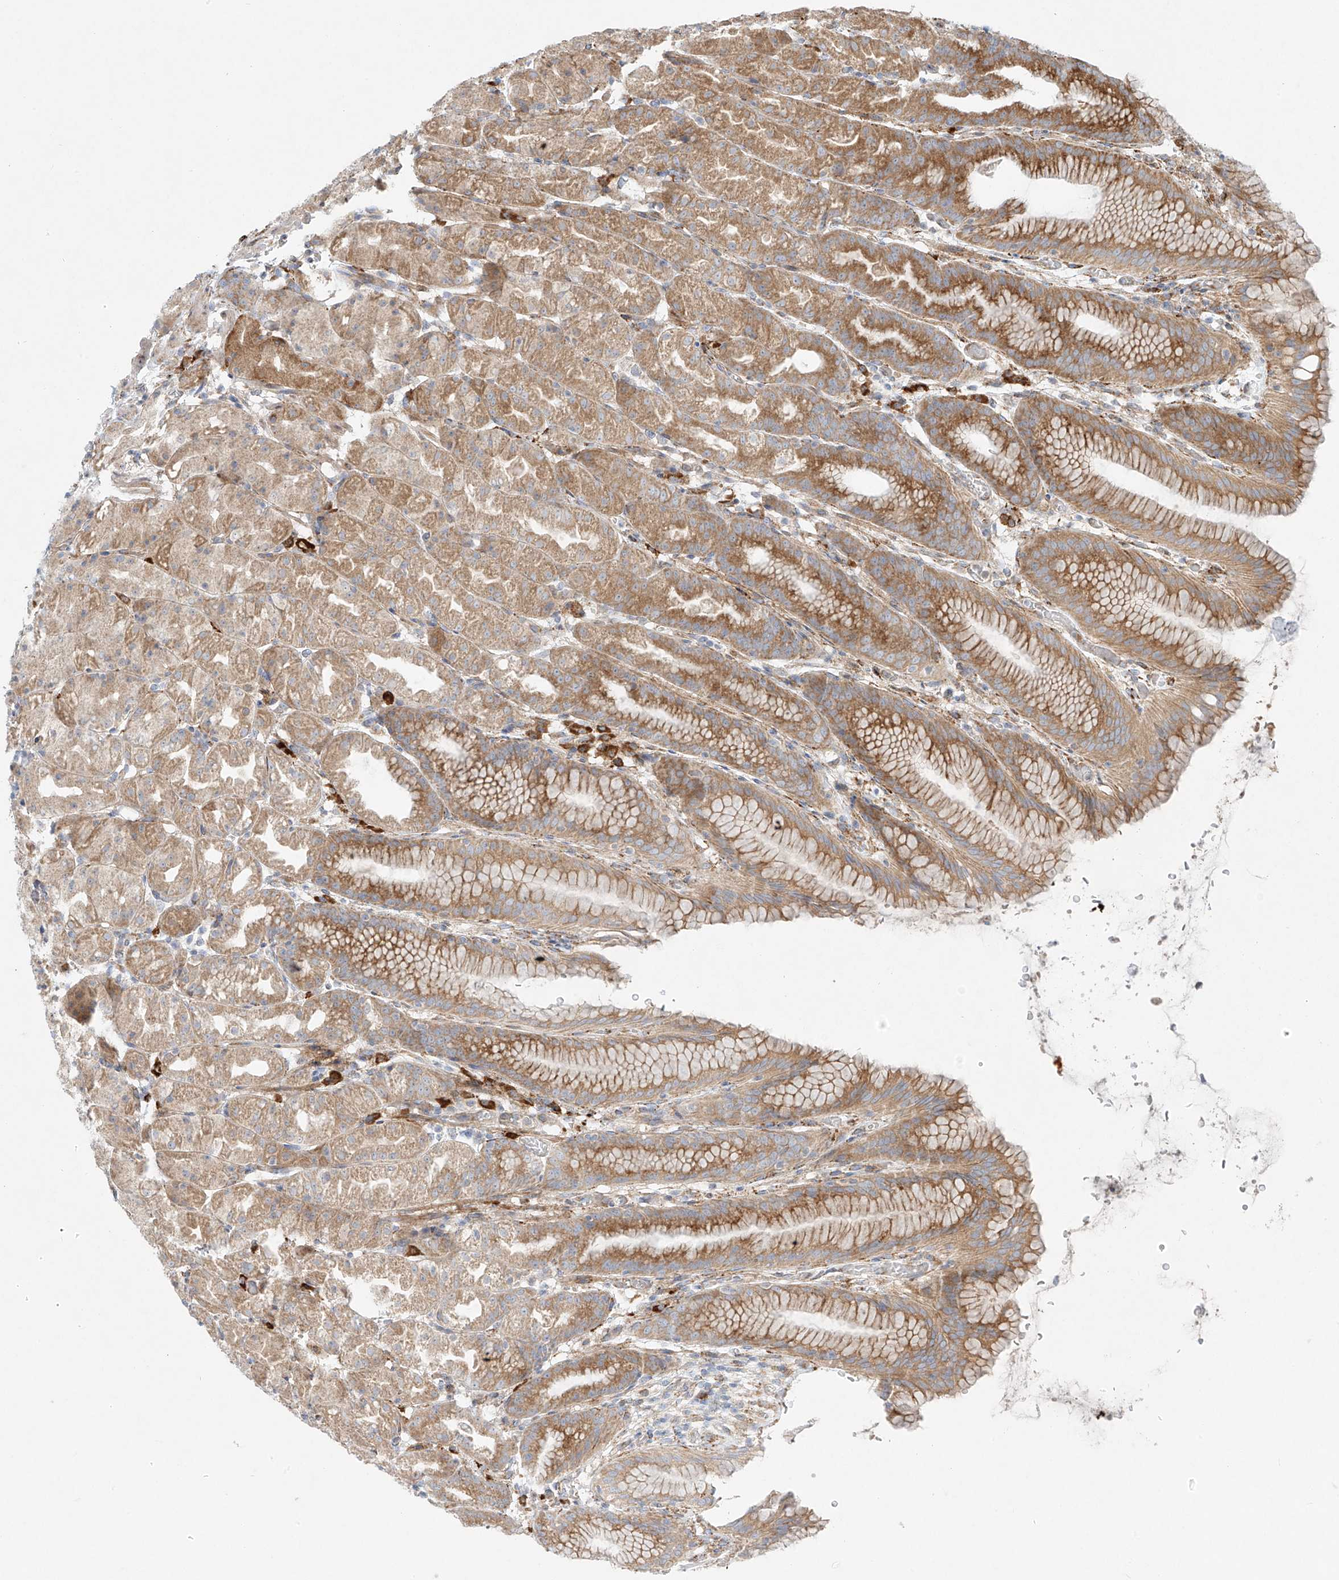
{"staining": {"intensity": "moderate", "quantity": ">75%", "location": "cytoplasmic/membranous"}, "tissue": "stomach", "cell_type": "Glandular cells", "image_type": "normal", "snomed": [{"axis": "morphology", "description": "Normal tissue, NOS"}, {"axis": "topography", "description": "Stomach, upper"}], "caption": "A medium amount of moderate cytoplasmic/membranous staining is identified in approximately >75% of glandular cells in benign stomach.", "gene": "EIPR1", "patient": {"sex": "male", "age": 48}}